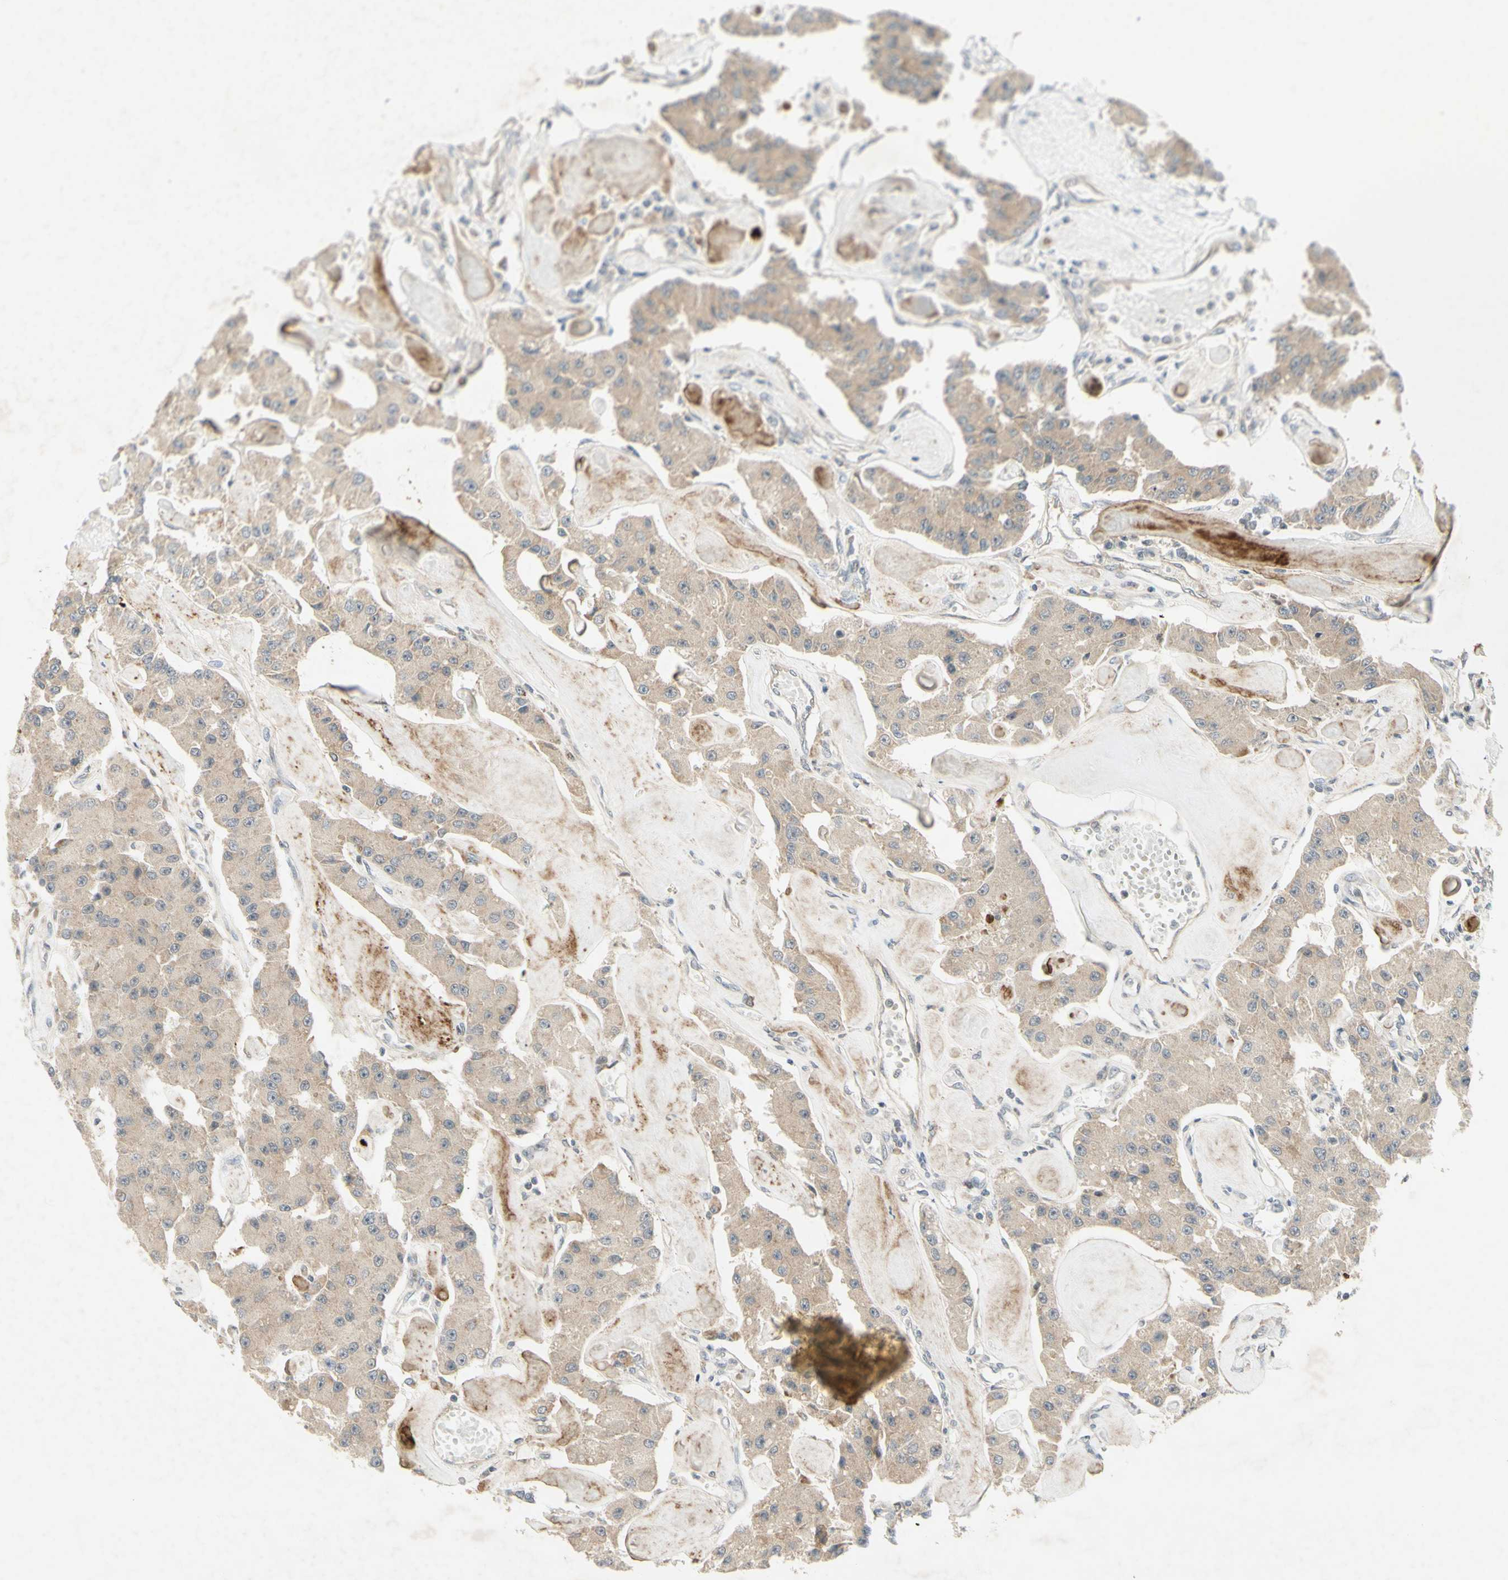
{"staining": {"intensity": "weak", "quantity": ">75%", "location": "cytoplasmic/membranous"}, "tissue": "carcinoid", "cell_type": "Tumor cells", "image_type": "cancer", "snomed": [{"axis": "morphology", "description": "Carcinoid, malignant, NOS"}, {"axis": "topography", "description": "Pancreas"}], "caption": "Immunohistochemical staining of human carcinoid exhibits weak cytoplasmic/membranous protein positivity in about >75% of tumor cells.", "gene": "ETF1", "patient": {"sex": "male", "age": 41}}